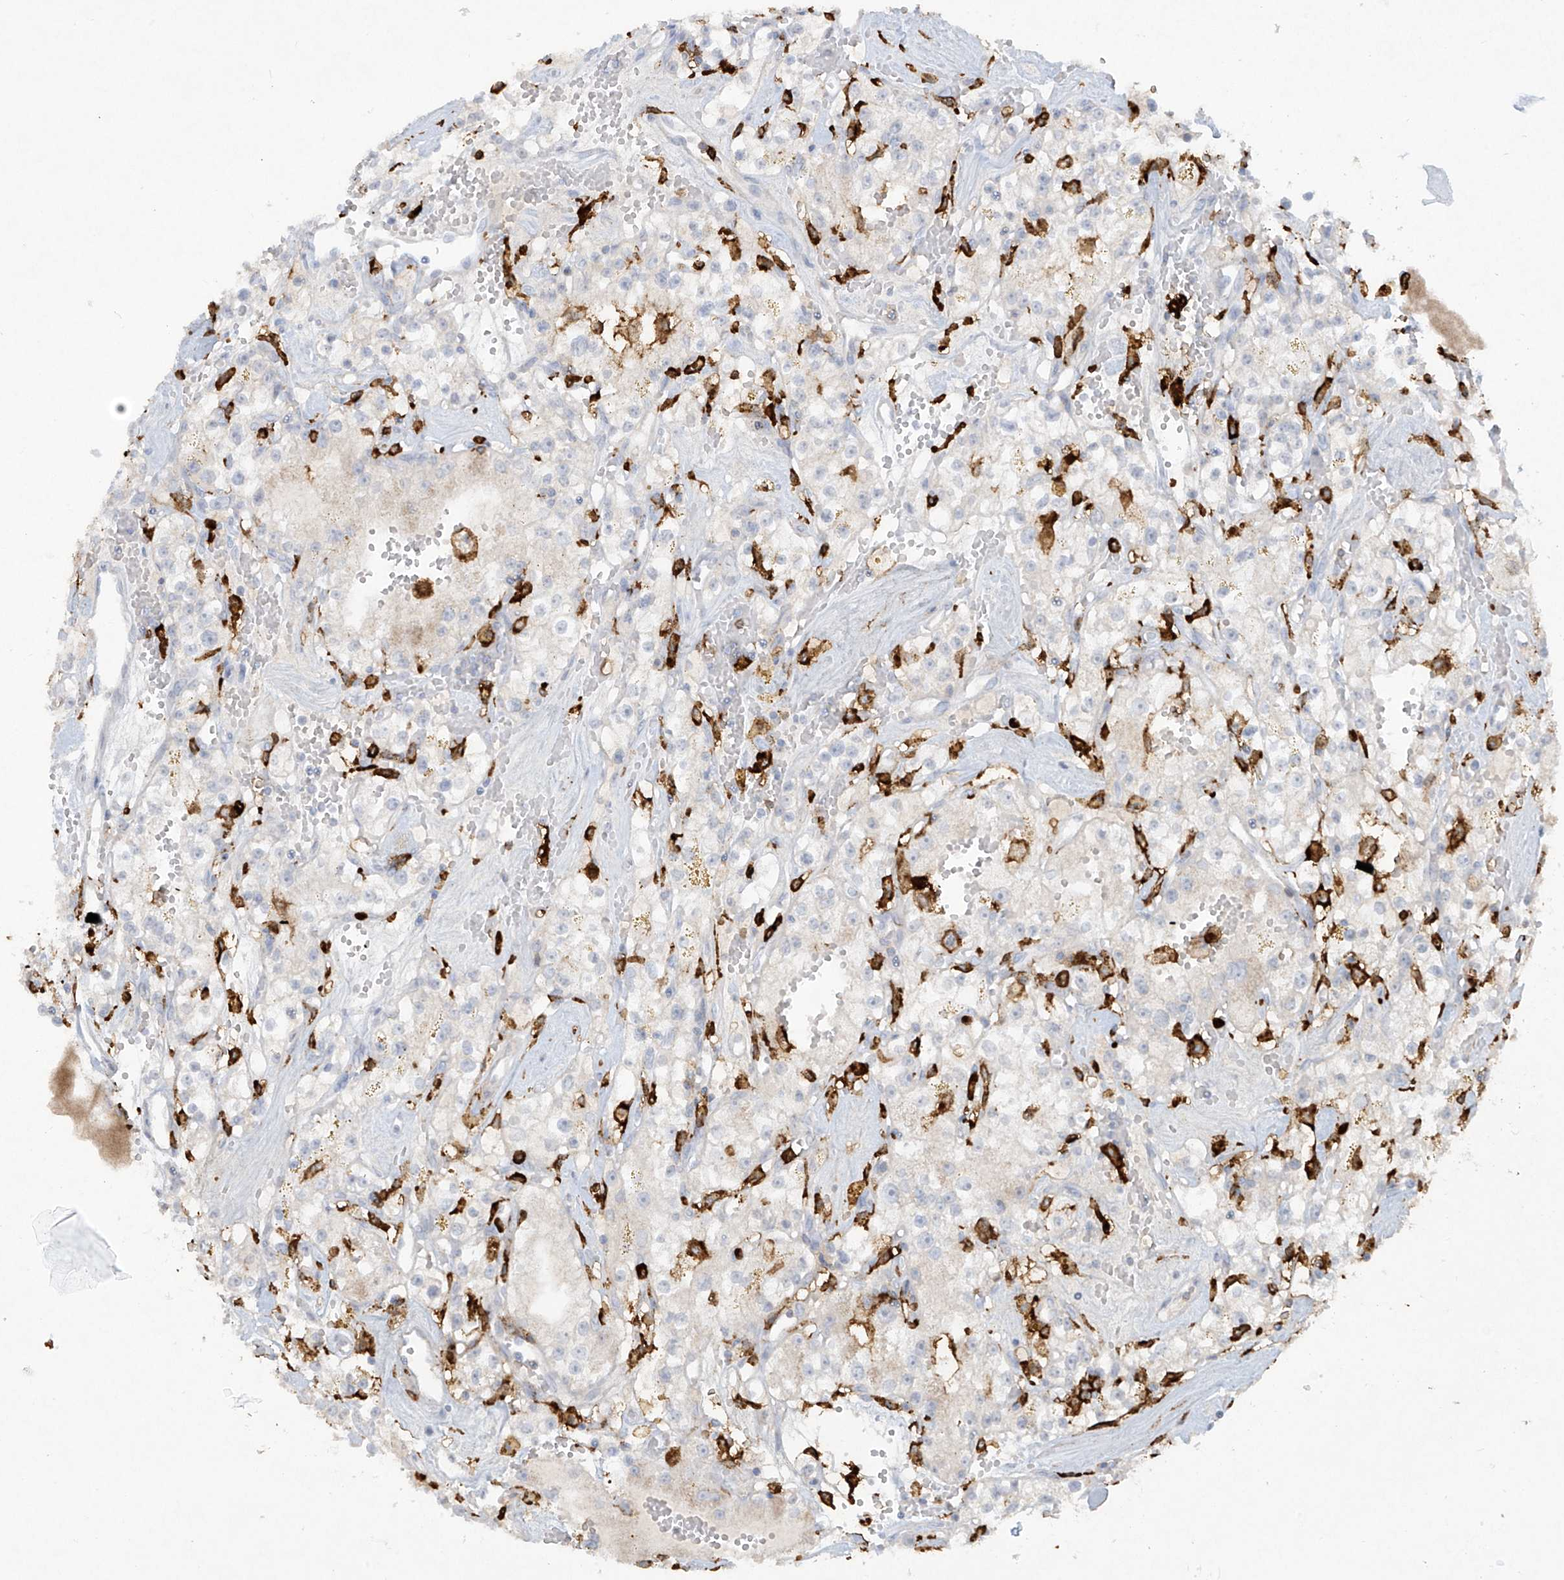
{"staining": {"intensity": "negative", "quantity": "none", "location": "none"}, "tissue": "renal cancer", "cell_type": "Tumor cells", "image_type": "cancer", "snomed": [{"axis": "morphology", "description": "Adenocarcinoma, NOS"}, {"axis": "topography", "description": "Kidney"}], "caption": "Renal adenocarcinoma was stained to show a protein in brown. There is no significant expression in tumor cells.", "gene": "FCGR3A", "patient": {"sex": "male", "age": 56}}